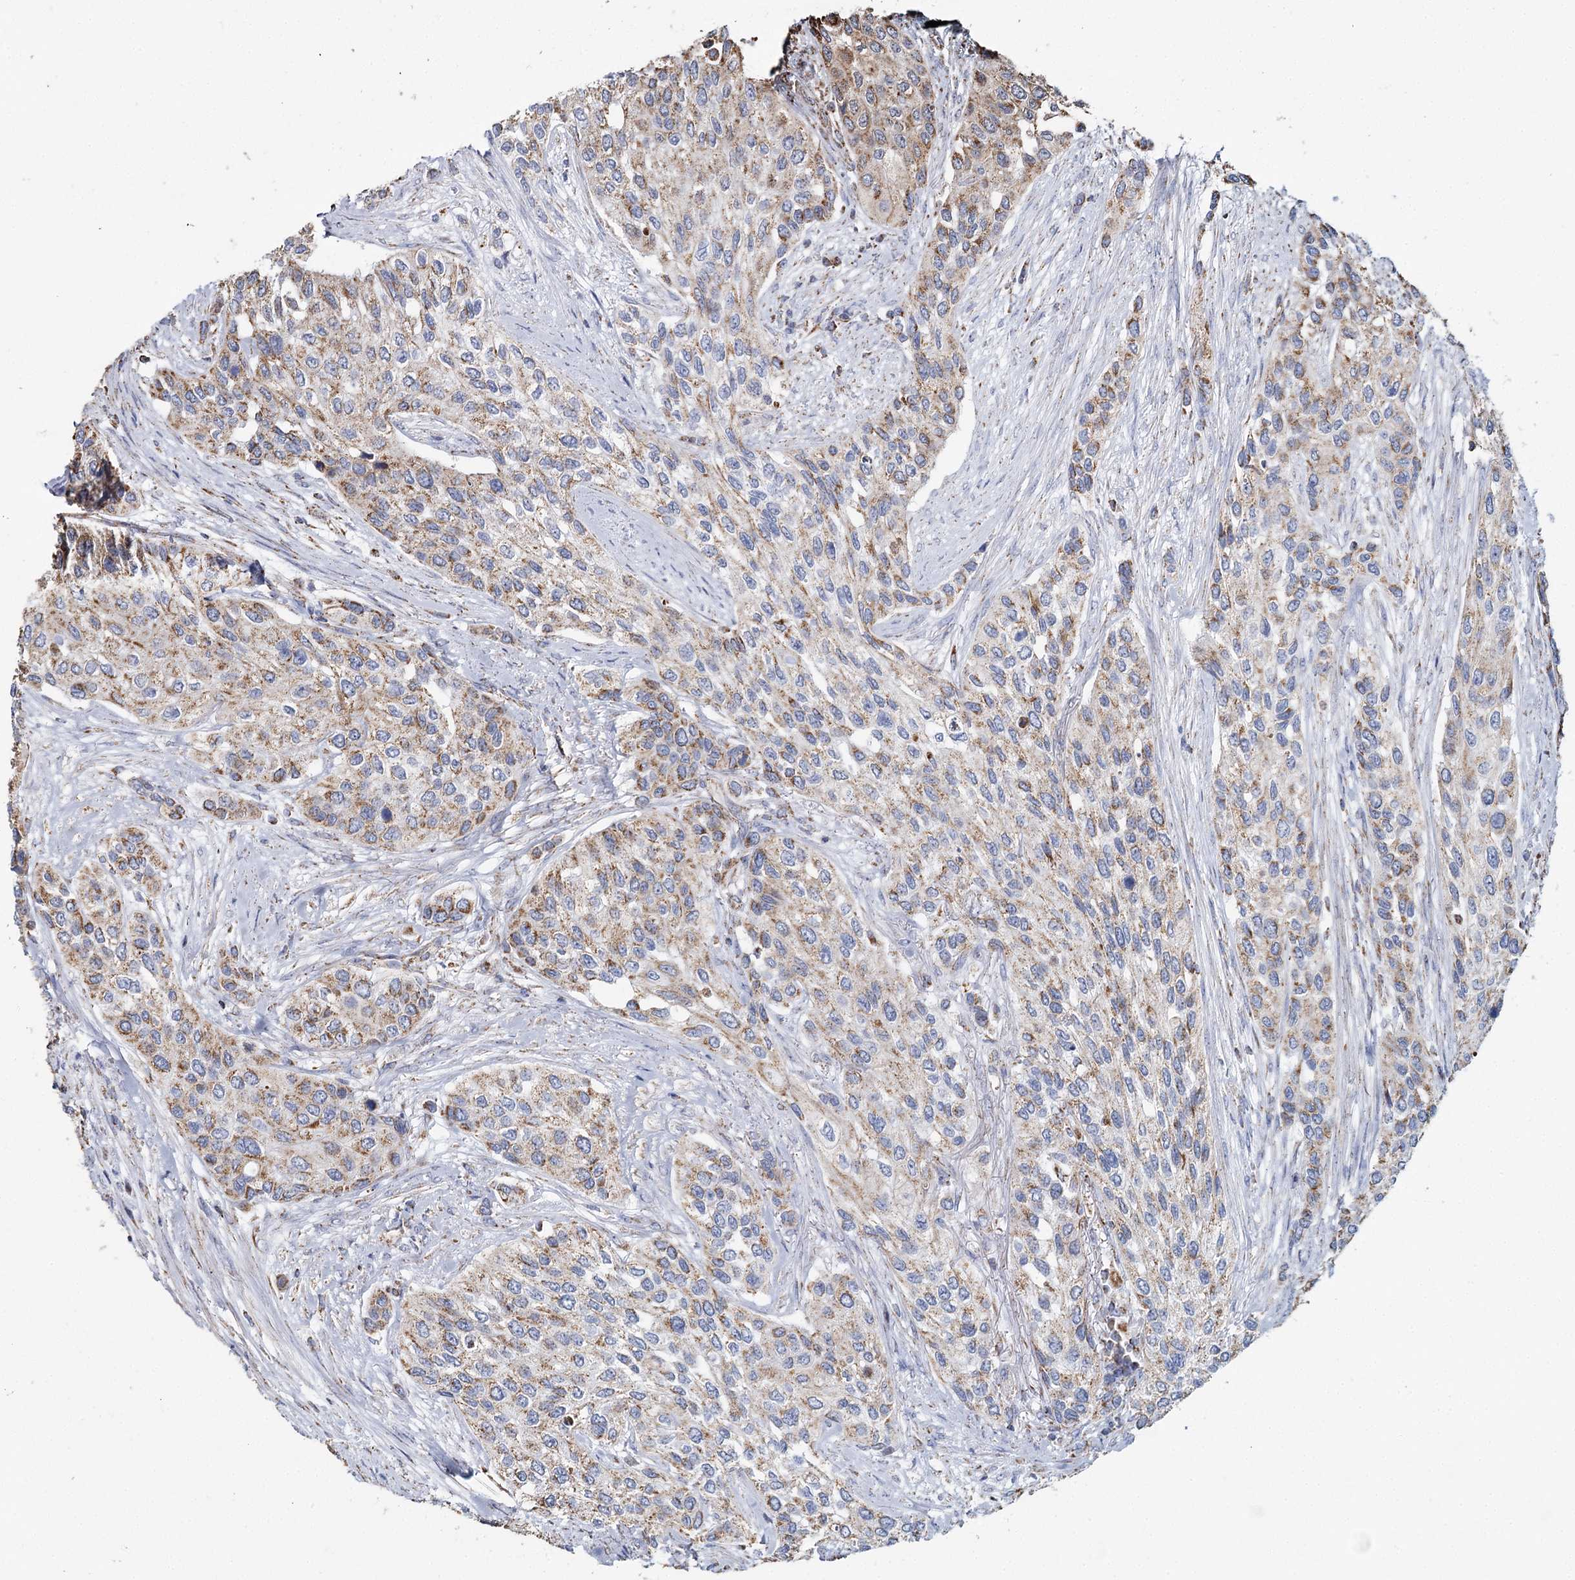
{"staining": {"intensity": "weak", "quantity": "25%-75%", "location": "cytoplasmic/membranous"}, "tissue": "urothelial cancer", "cell_type": "Tumor cells", "image_type": "cancer", "snomed": [{"axis": "morphology", "description": "Normal tissue, NOS"}, {"axis": "morphology", "description": "Urothelial carcinoma, High grade"}, {"axis": "topography", "description": "Vascular tissue"}, {"axis": "topography", "description": "Urinary bladder"}], "caption": "Urothelial cancer was stained to show a protein in brown. There is low levels of weak cytoplasmic/membranous expression in approximately 25%-75% of tumor cells.", "gene": "MRPL44", "patient": {"sex": "female", "age": 56}}